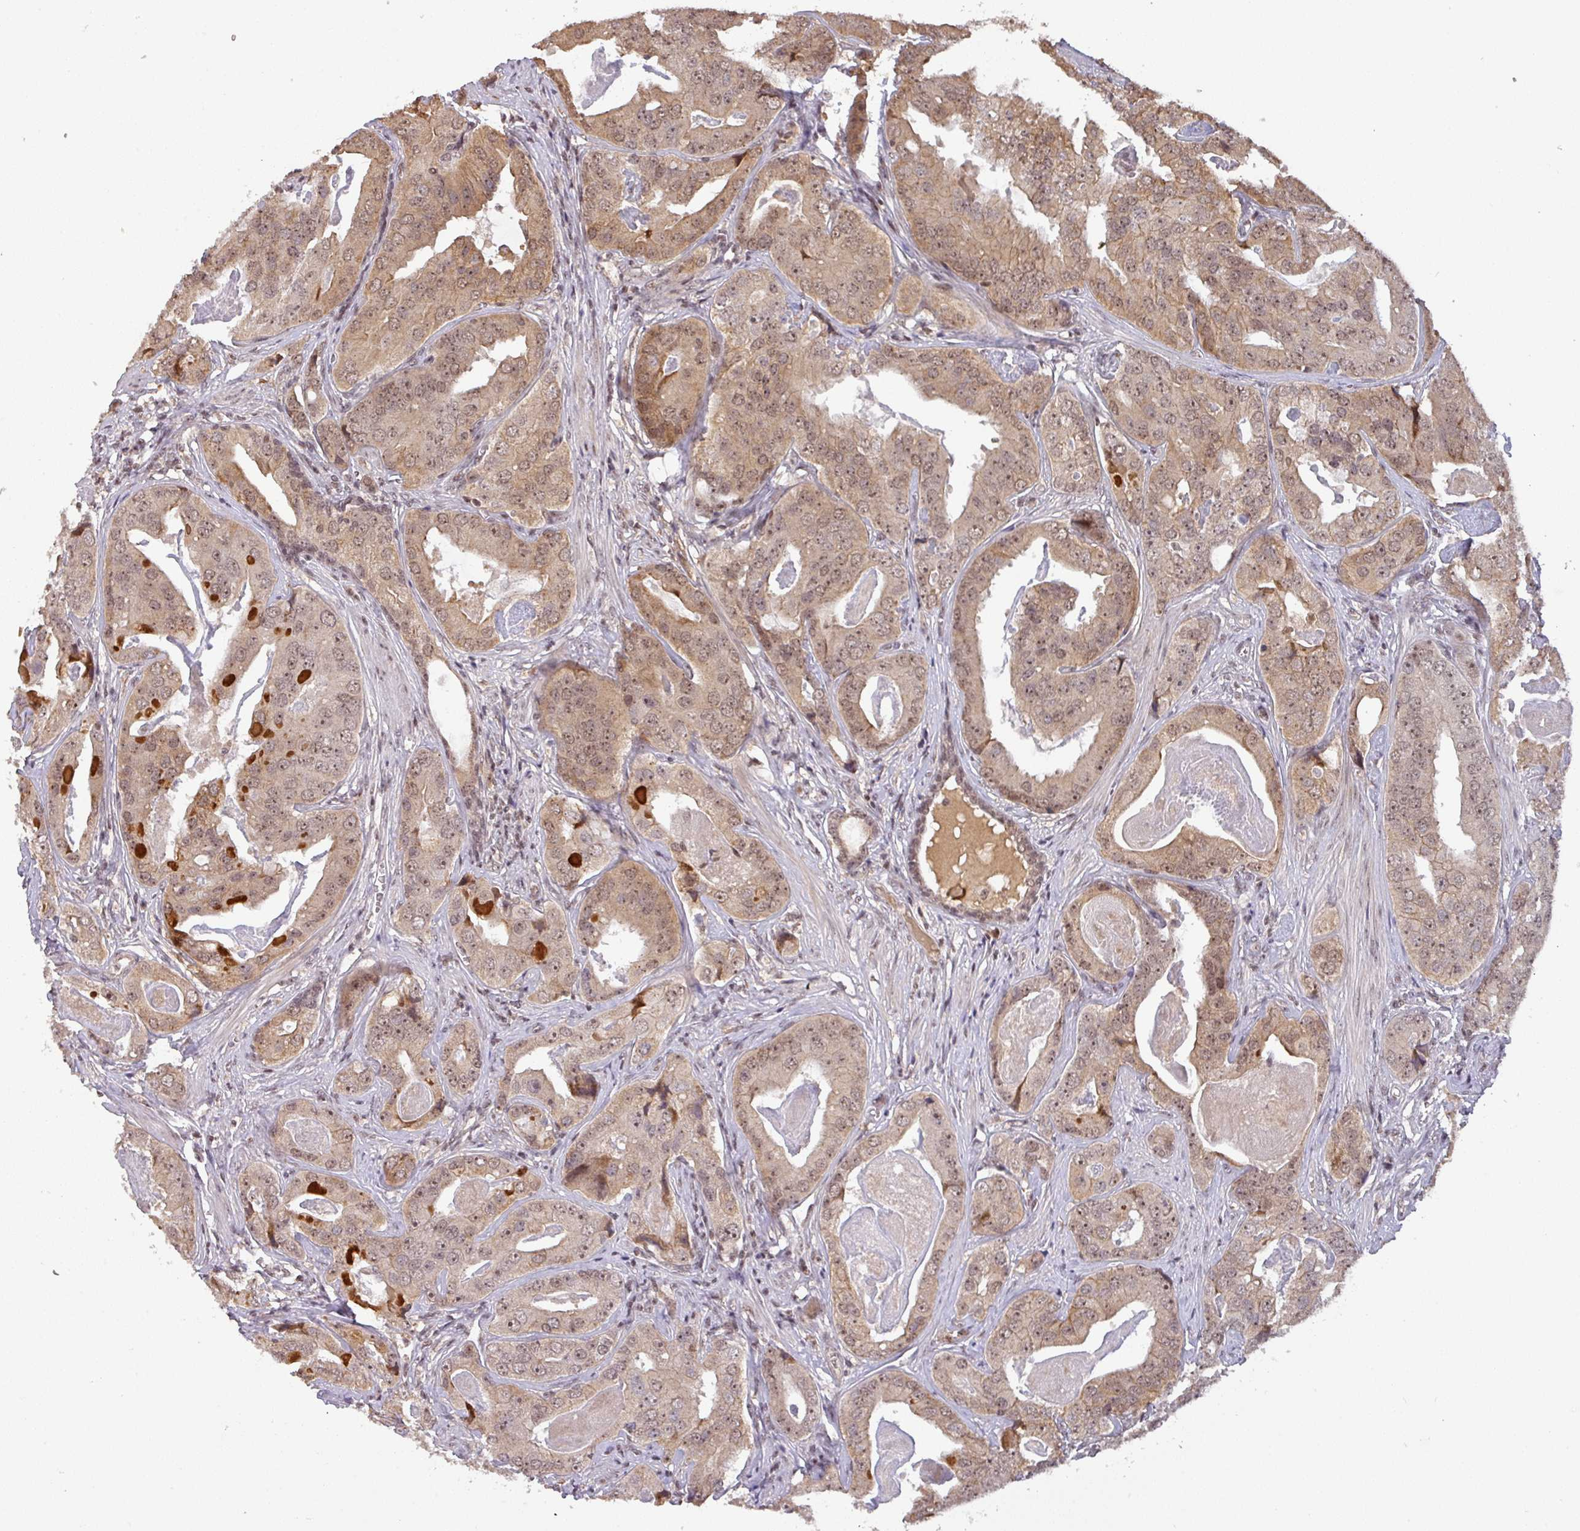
{"staining": {"intensity": "moderate", "quantity": ">75%", "location": "cytoplasmic/membranous,nuclear"}, "tissue": "prostate cancer", "cell_type": "Tumor cells", "image_type": "cancer", "snomed": [{"axis": "morphology", "description": "Adenocarcinoma, High grade"}, {"axis": "topography", "description": "Prostate"}], "caption": "An immunohistochemistry (IHC) histopathology image of tumor tissue is shown. Protein staining in brown highlights moderate cytoplasmic/membranous and nuclear positivity in prostate cancer within tumor cells. The protein is stained brown, and the nuclei are stained in blue (DAB IHC with brightfield microscopy, high magnification).", "gene": "ZBTB14", "patient": {"sex": "male", "age": 71}}